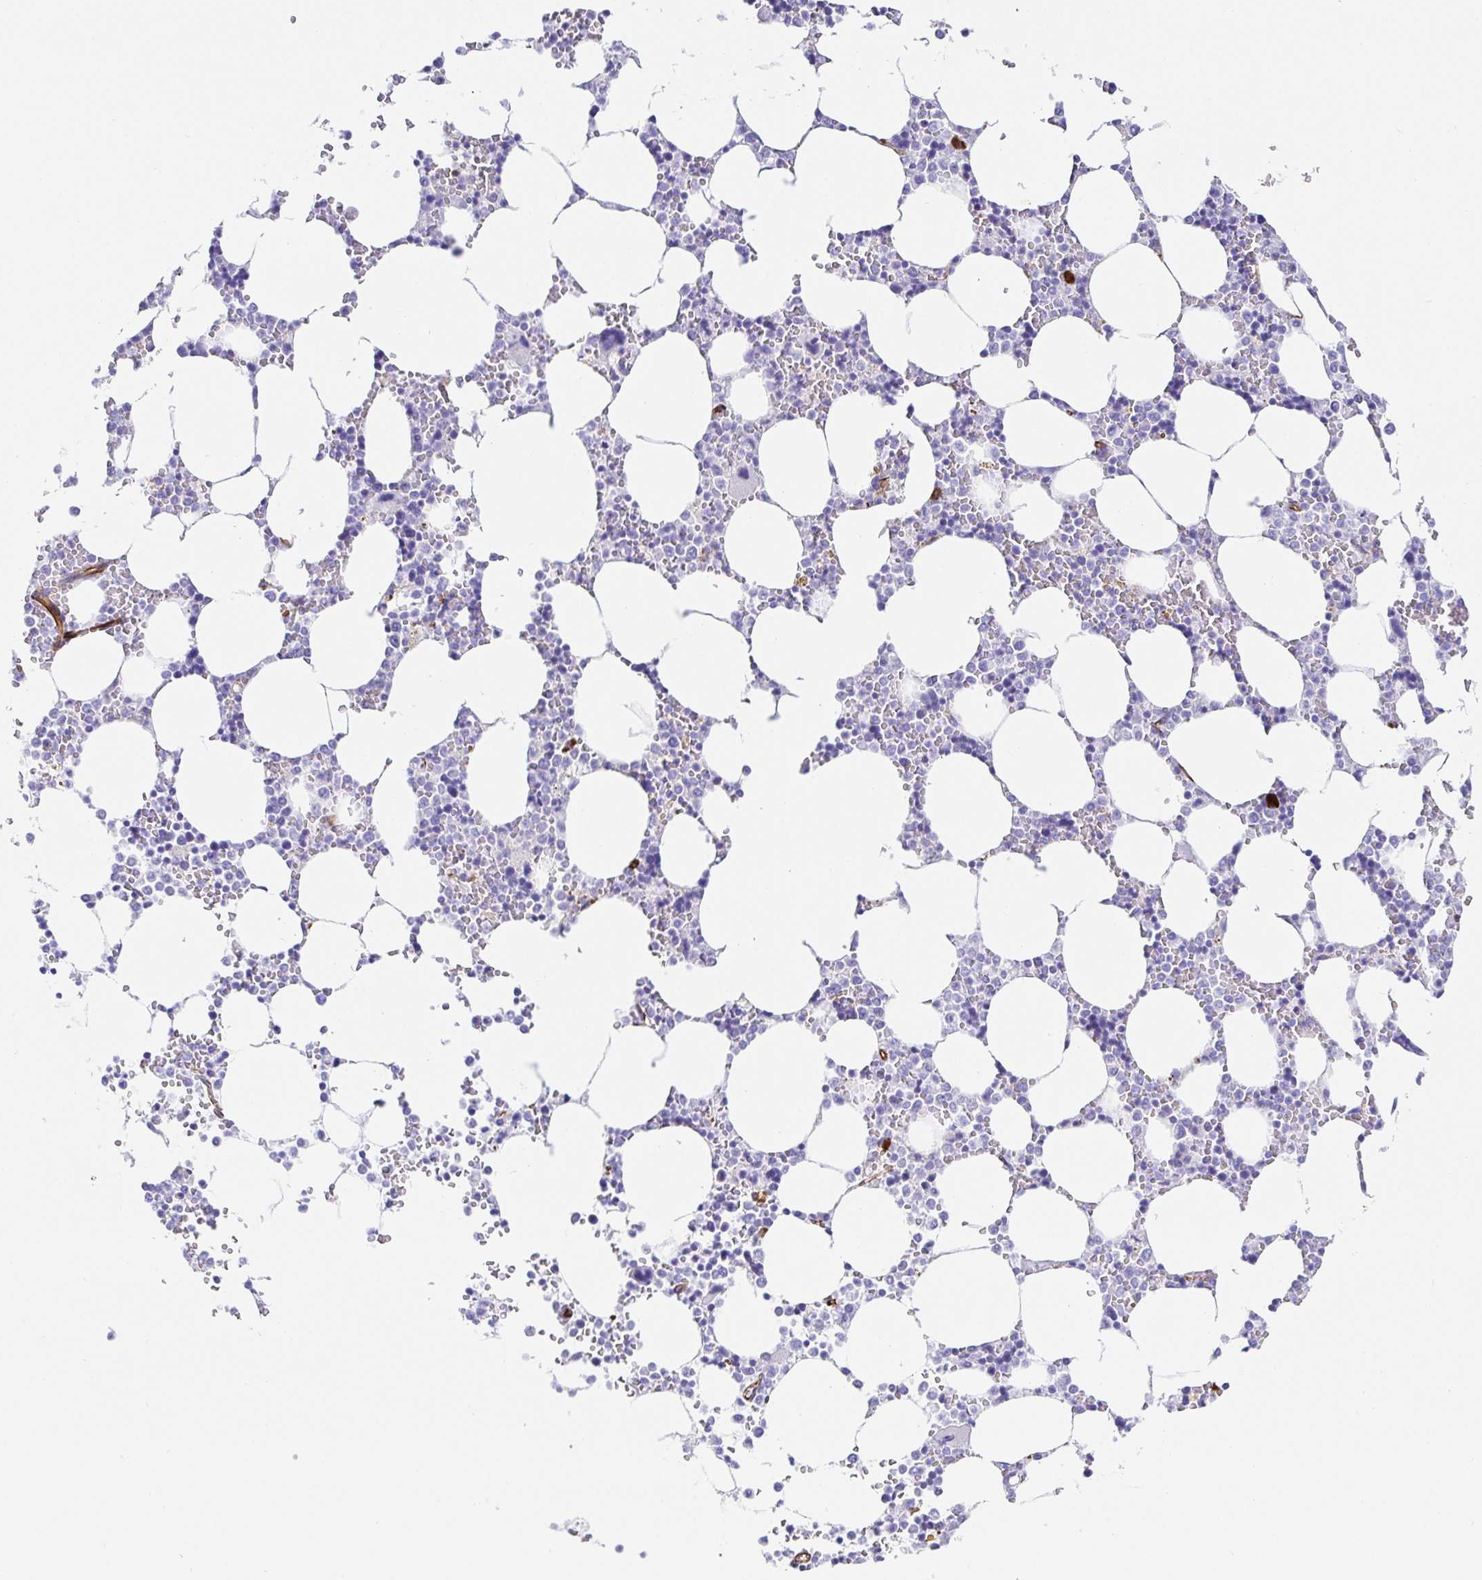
{"staining": {"intensity": "strong", "quantity": "<25%", "location": "cytoplasmic/membranous"}, "tissue": "bone marrow", "cell_type": "Hematopoietic cells", "image_type": "normal", "snomed": [{"axis": "morphology", "description": "Normal tissue, NOS"}, {"axis": "topography", "description": "Bone marrow"}], "caption": "Normal bone marrow was stained to show a protein in brown. There is medium levels of strong cytoplasmic/membranous positivity in approximately <25% of hematopoietic cells. The staining is performed using DAB (3,3'-diaminobenzidine) brown chromogen to label protein expression. The nuclei are counter-stained blue using hematoxylin.", "gene": "DOCK1", "patient": {"sex": "male", "age": 64}}